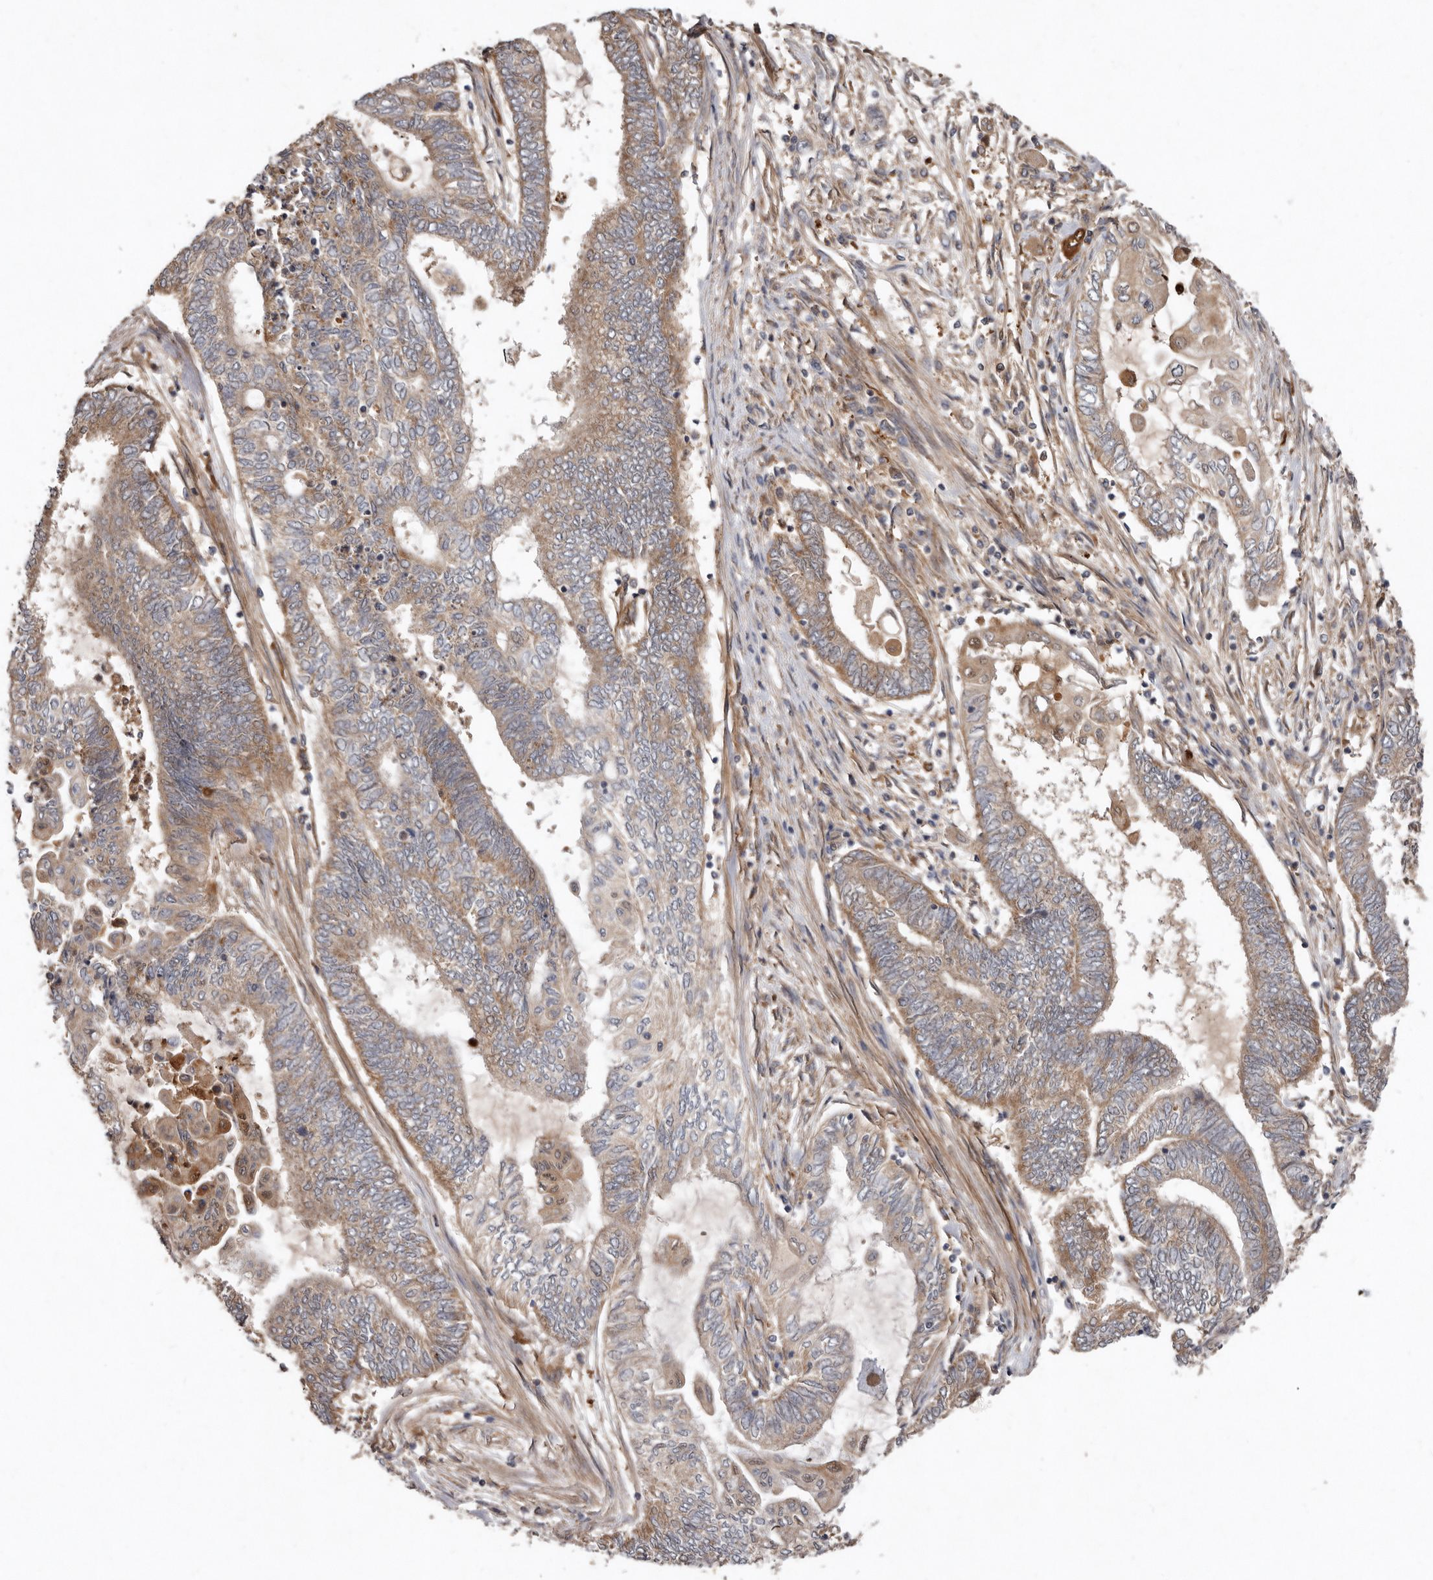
{"staining": {"intensity": "moderate", "quantity": "25%-75%", "location": "cytoplasmic/membranous"}, "tissue": "endometrial cancer", "cell_type": "Tumor cells", "image_type": "cancer", "snomed": [{"axis": "morphology", "description": "Adenocarcinoma, NOS"}, {"axis": "topography", "description": "Uterus"}, {"axis": "topography", "description": "Endometrium"}], "caption": "Protein expression analysis of endometrial cancer (adenocarcinoma) demonstrates moderate cytoplasmic/membranous expression in approximately 25%-75% of tumor cells. (brown staining indicates protein expression, while blue staining denotes nuclei).", "gene": "GOT1L1", "patient": {"sex": "female", "age": 70}}